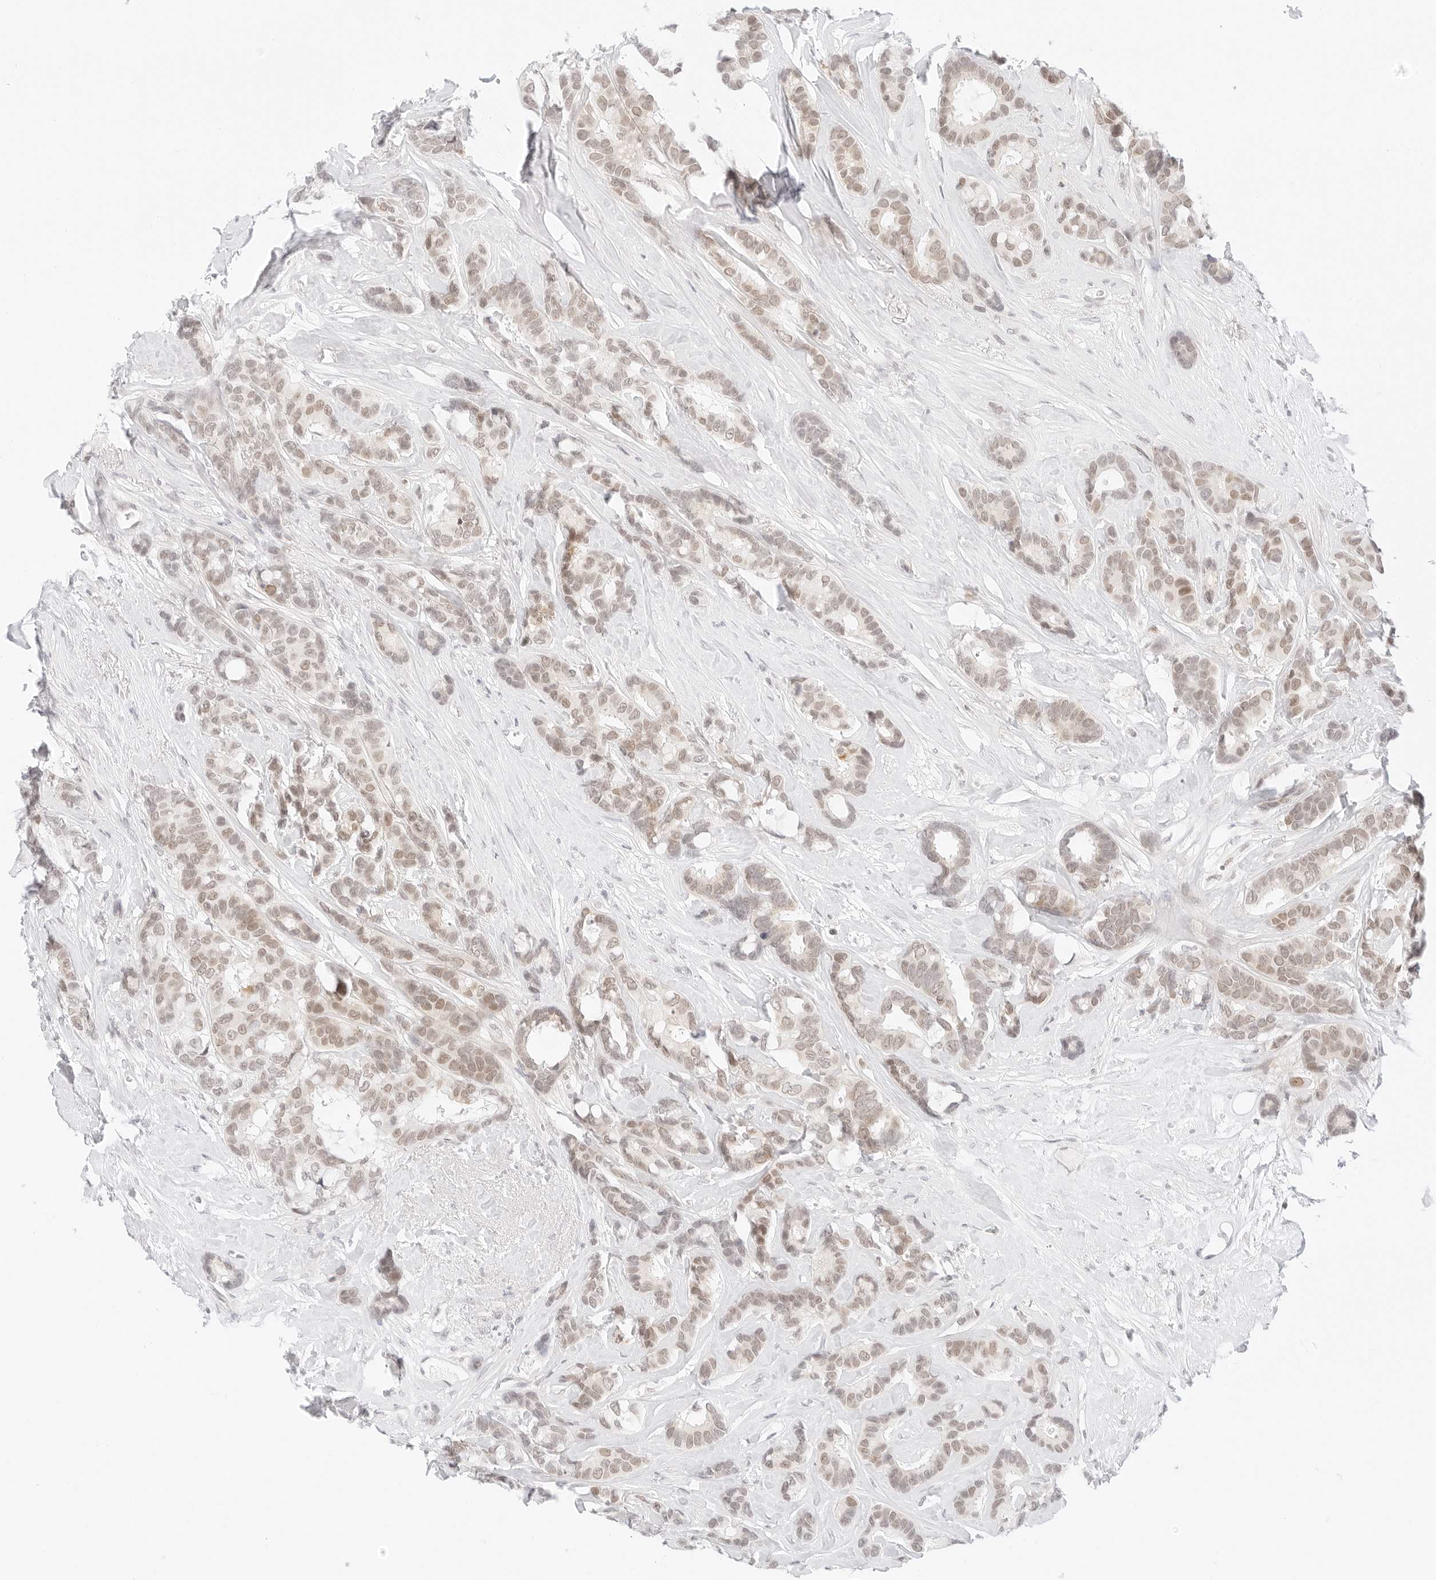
{"staining": {"intensity": "weak", "quantity": ">75%", "location": "nuclear"}, "tissue": "breast cancer", "cell_type": "Tumor cells", "image_type": "cancer", "snomed": [{"axis": "morphology", "description": "Duct carcinoma"}, {"axis": "topography", "description": "Breast"}], "caption": "An IHC histopathology image of neoplastic tissue is shown. Protein staining in brown shows weak nuclear positivity in breast cancer within tumor cells.", "gene": "POLR3C", "patient": {"sex": "female", "age": 87}}